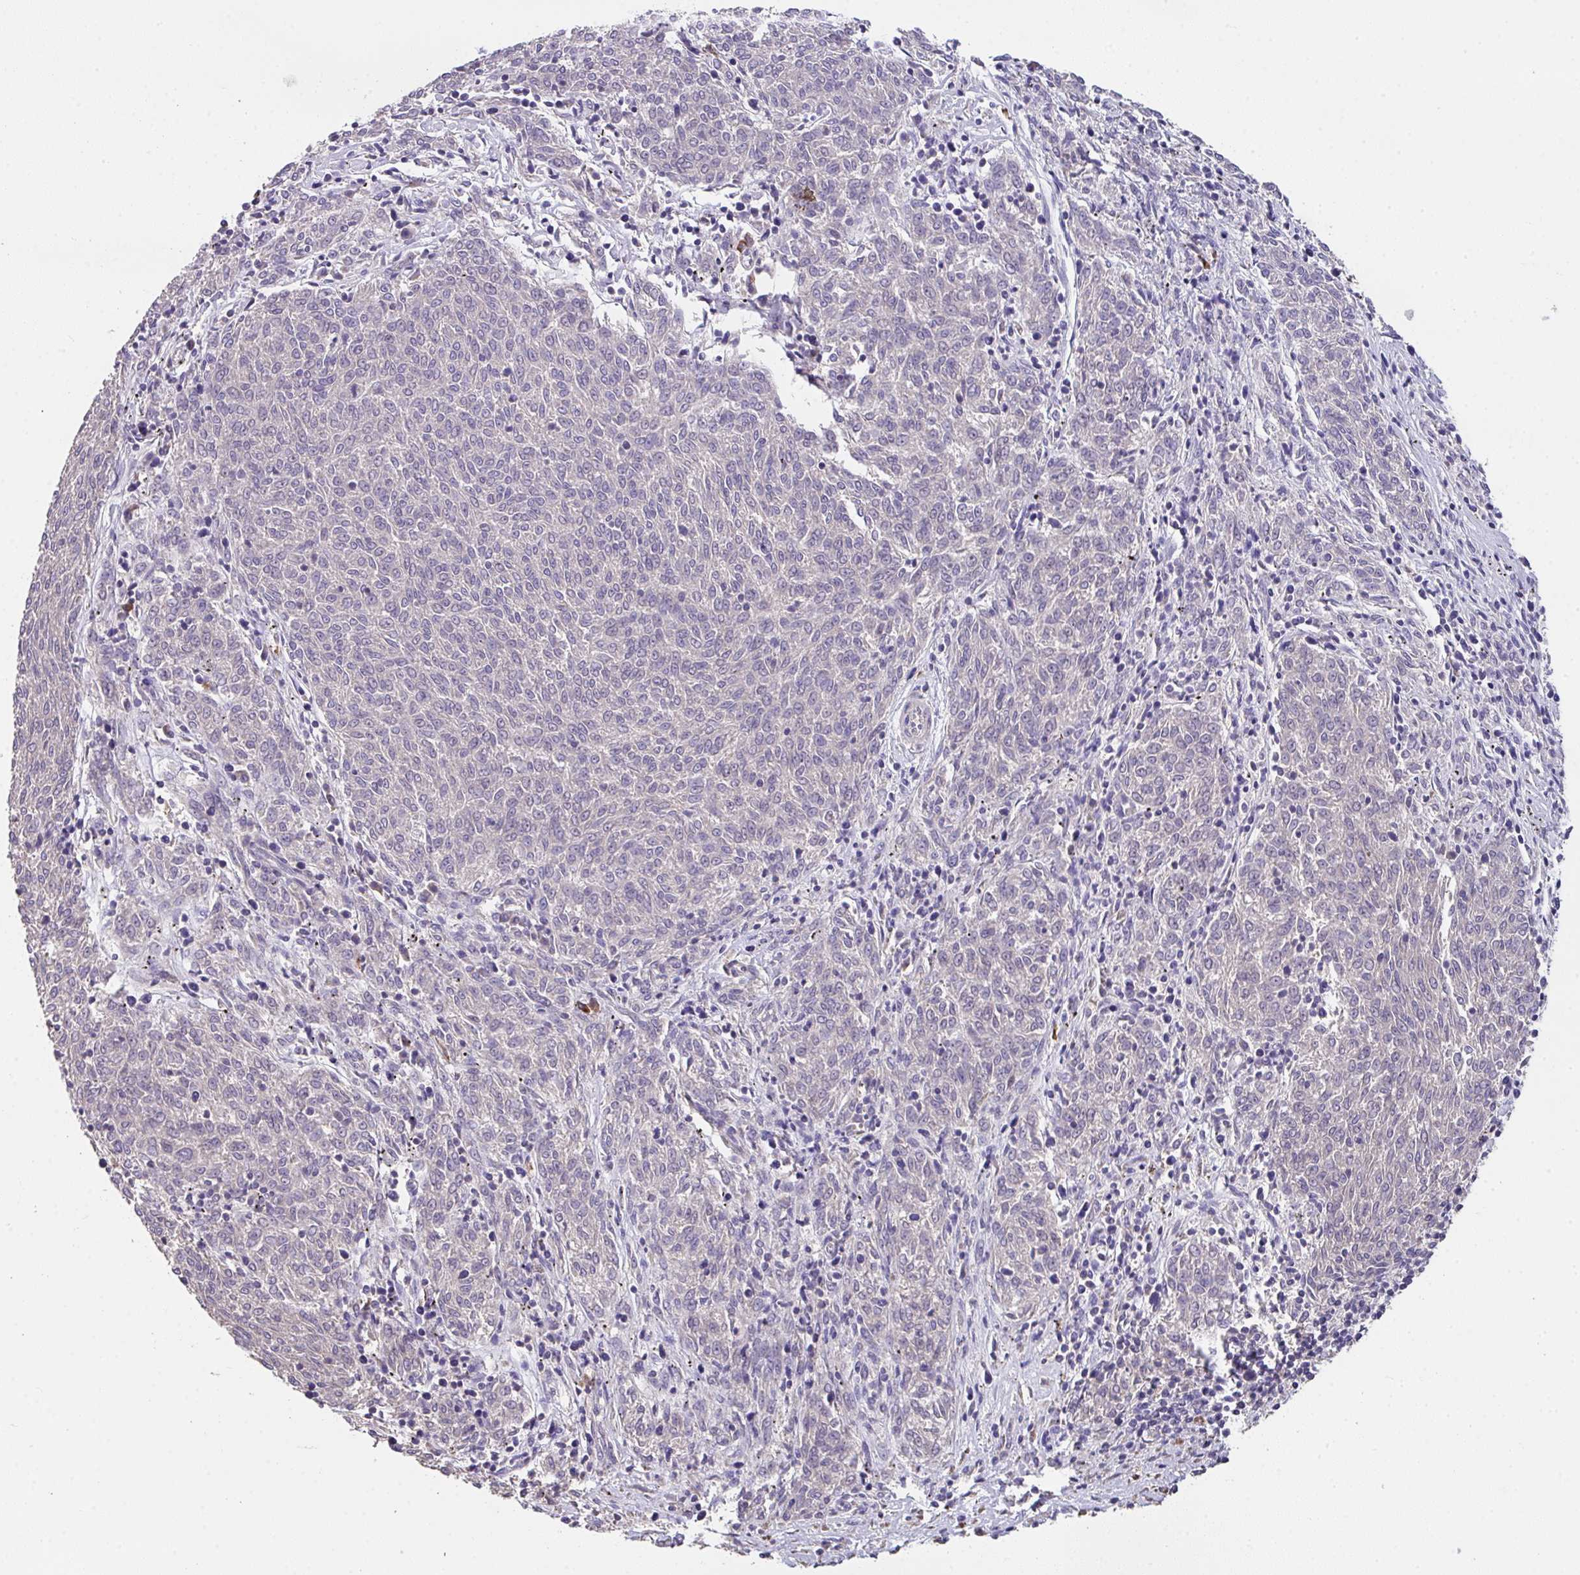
{"staining": {"intensity": "negative", "quantity": "none", "location": "none"}, "tissue": "melanoma", "cell_type": "Tumor cells", "image_type": "cancer", "snomed": [{"axis": "morphology", "description": "Malignant melanoma, NOS"}, {"axis": "topography", "description": "Skin"}], "caption": "Immunohistochemistry of malignant melanoma shows no expression in tumor cells.", "gene": "RBBP6", "patient": {"sex": "female", "age": 72}}